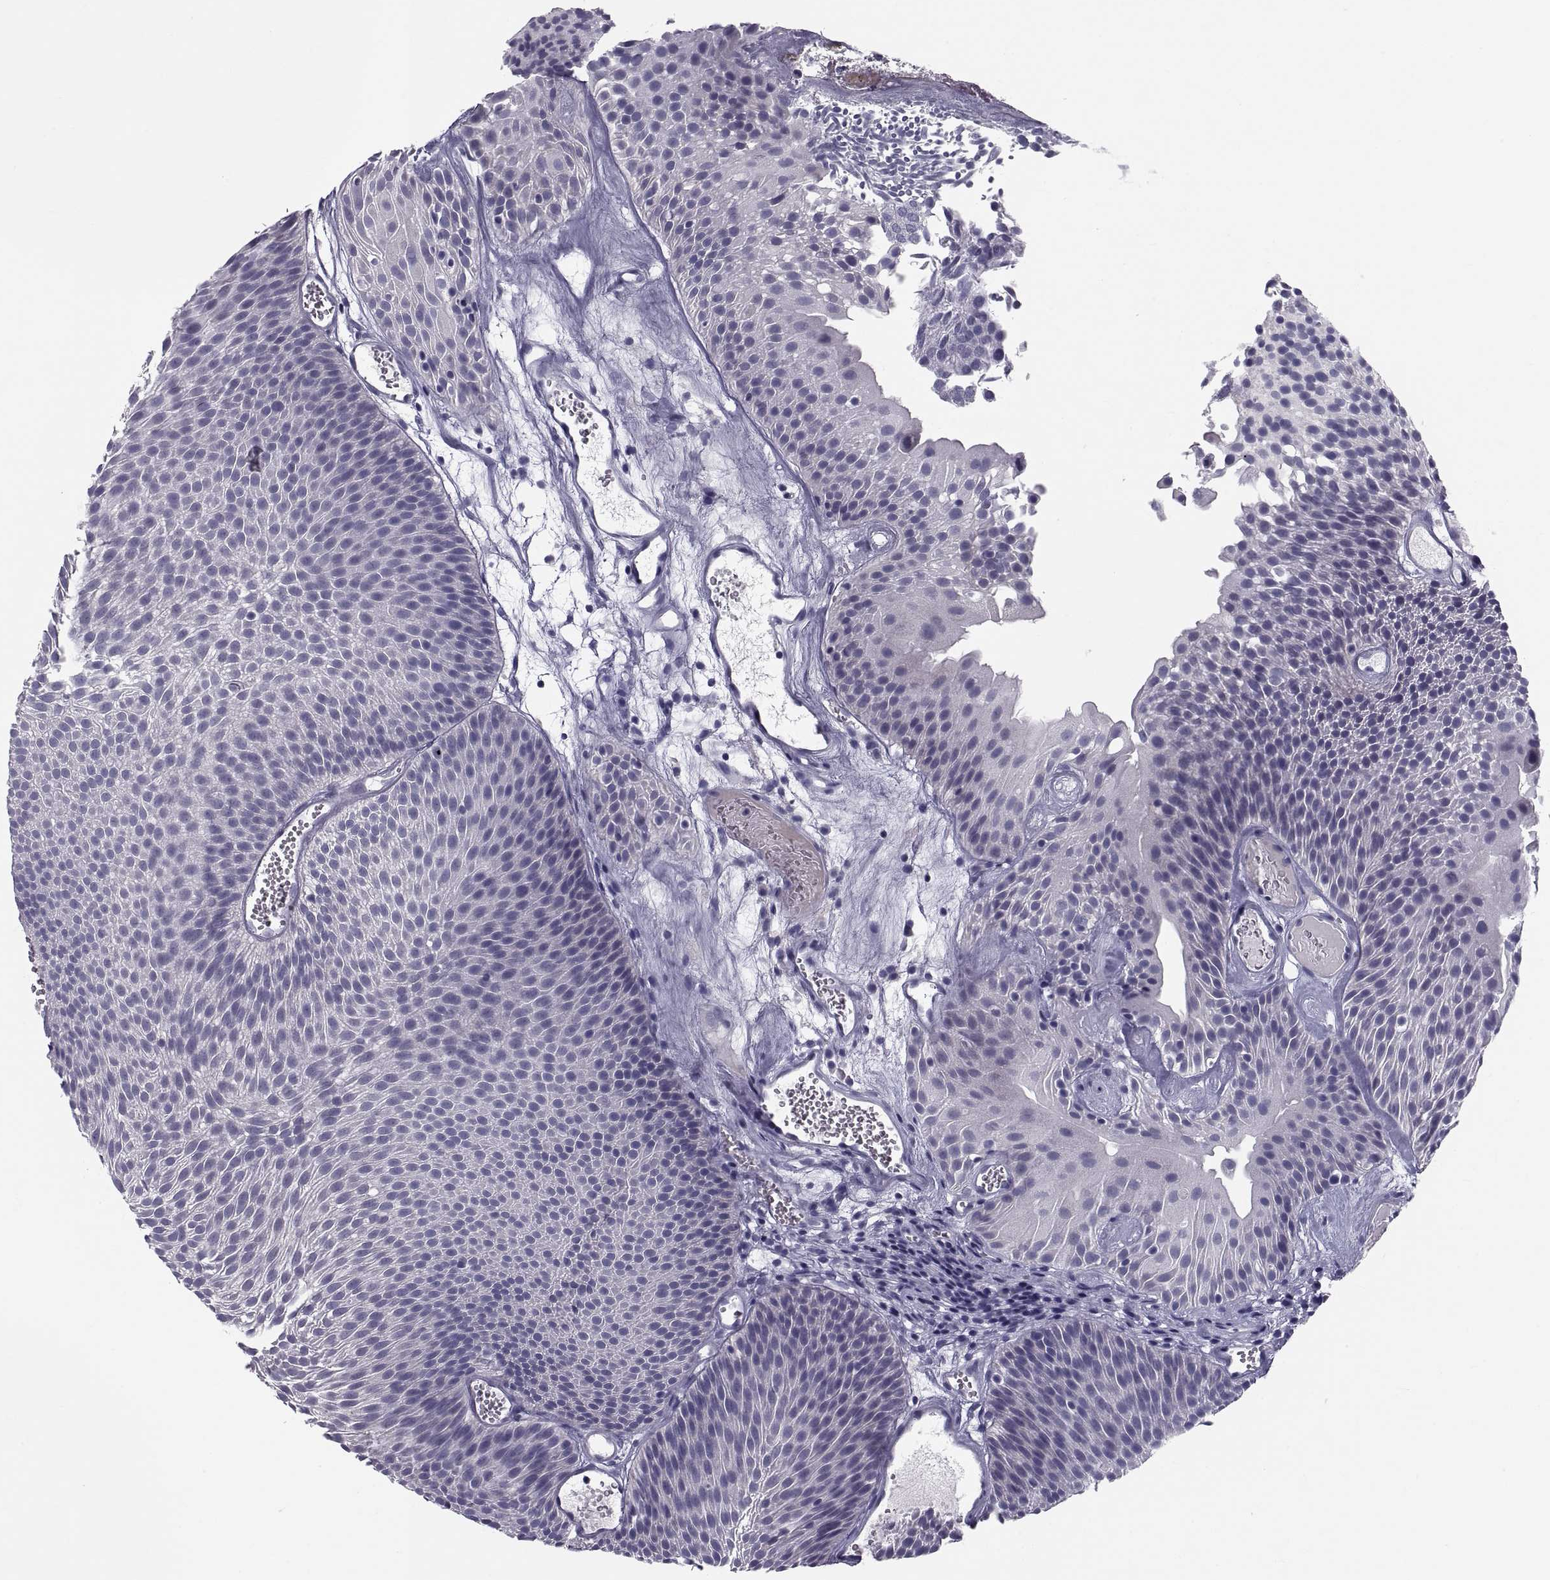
{"staining": {"intensity": "negative", "quantity": "none", "location": "none"}, "tissue": "urothelial cancer", "cell_type": "Tumor cells", "image_type": "cancer", "snomed": [{"axis": "morphology", "description": "Urothelial carcinoma, Low grade"}, {"axis": "topography", "description": "Urinary bladder"}], "caption": "Immunohistochemical staining of human urothelial cancer displays no significant staining in tumor cells.", "gene": "PDZRN4", "patient": {"sex": "male", "age": 52}}